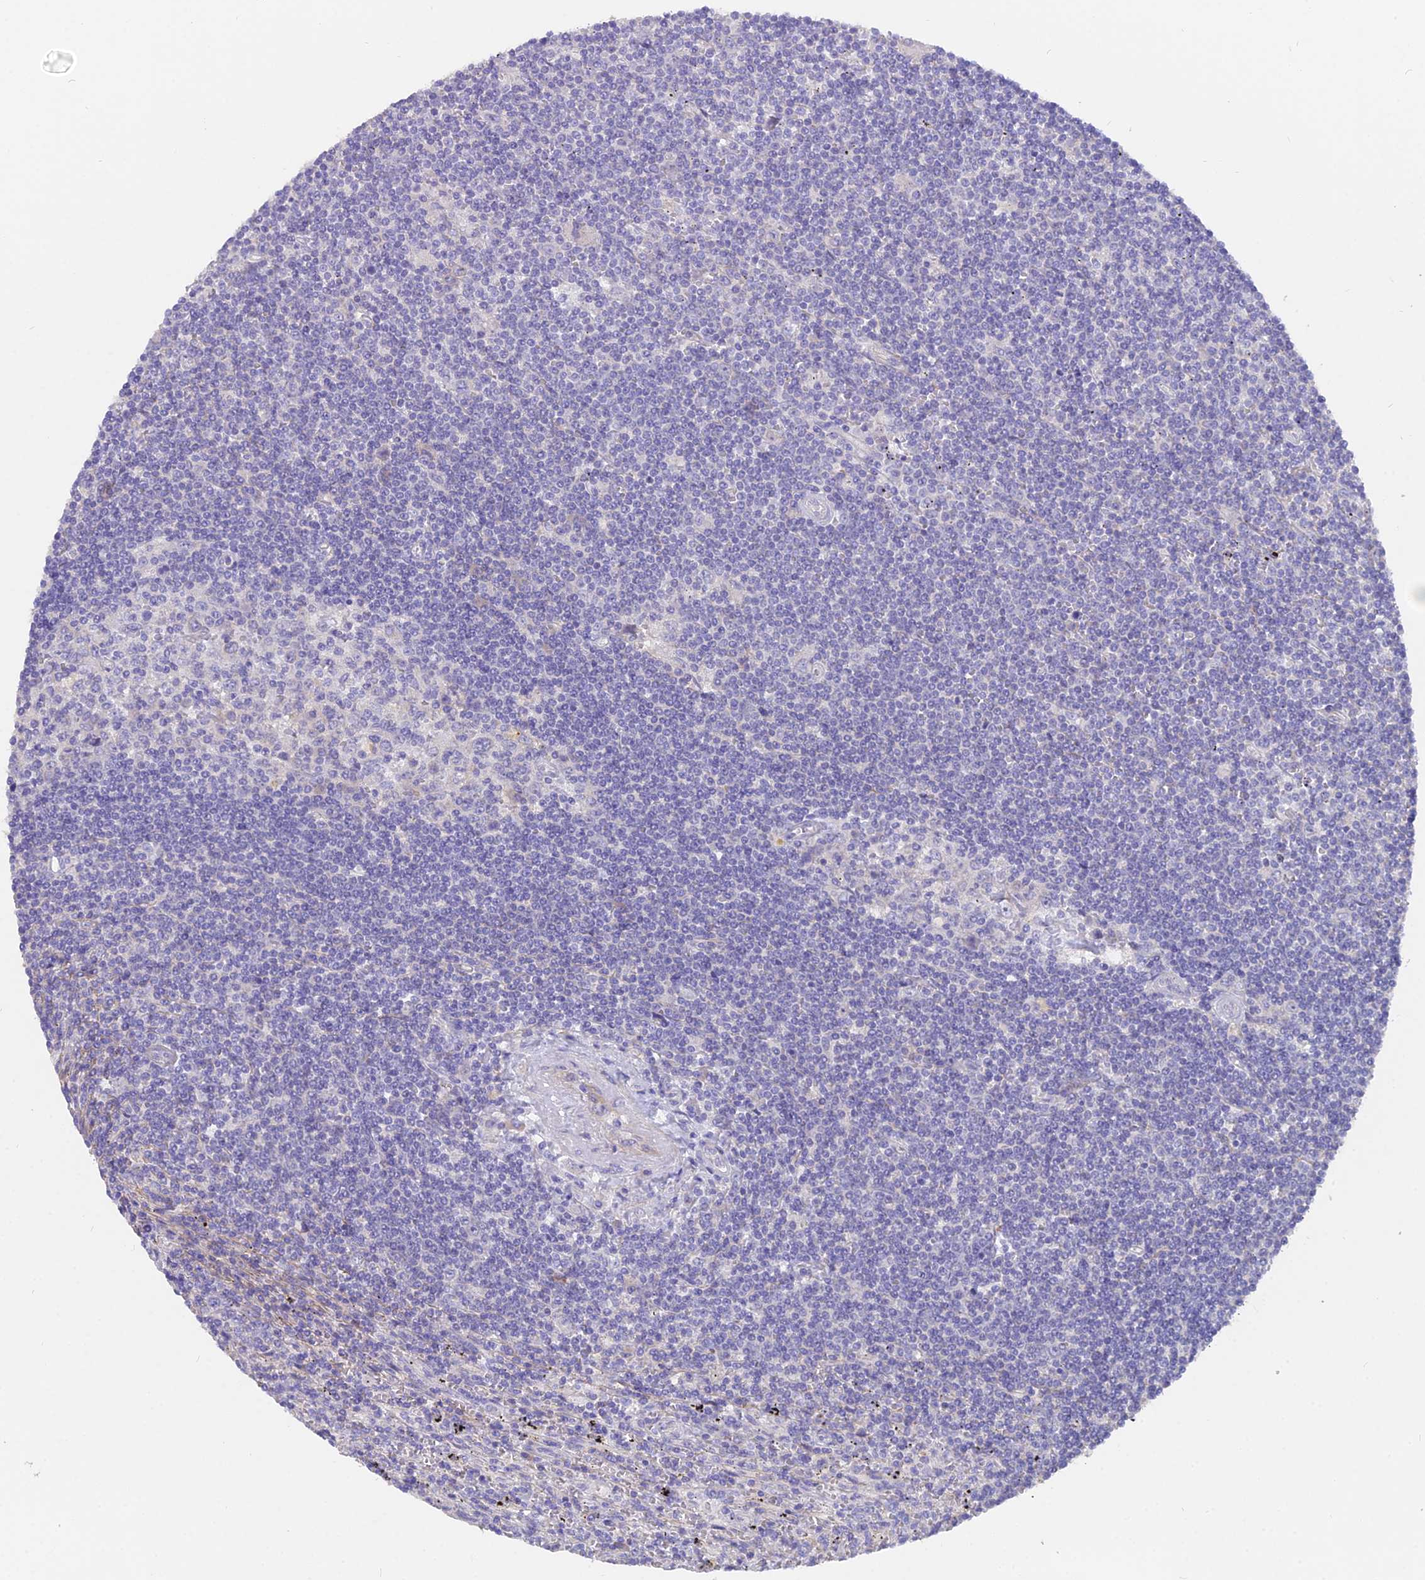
{"staining": {"intensity": "negative", "quantity": "none", "location": "none"}, "tissue": "lymphoma", "cell_type": "Tumor cells", "image_type": "cancer", "snomed": [{"axis": "morphology", "description": "Malignant lymphoma, non-Hodgkin's type, Low grade"}, {"axis": "topography", "description": "Spleen"}], "caption": "This micrograph is of low-grade malignant lymphoma, non-Hodgkin's type stained with immunohistochemistry to label a protein in brown with the nuclei are counter-stained blue. There is no expression in tumor cells. Nuclei are stained in blue.", "gene": "FAM168B", "patient": {"sex": "male", "age": 76}}